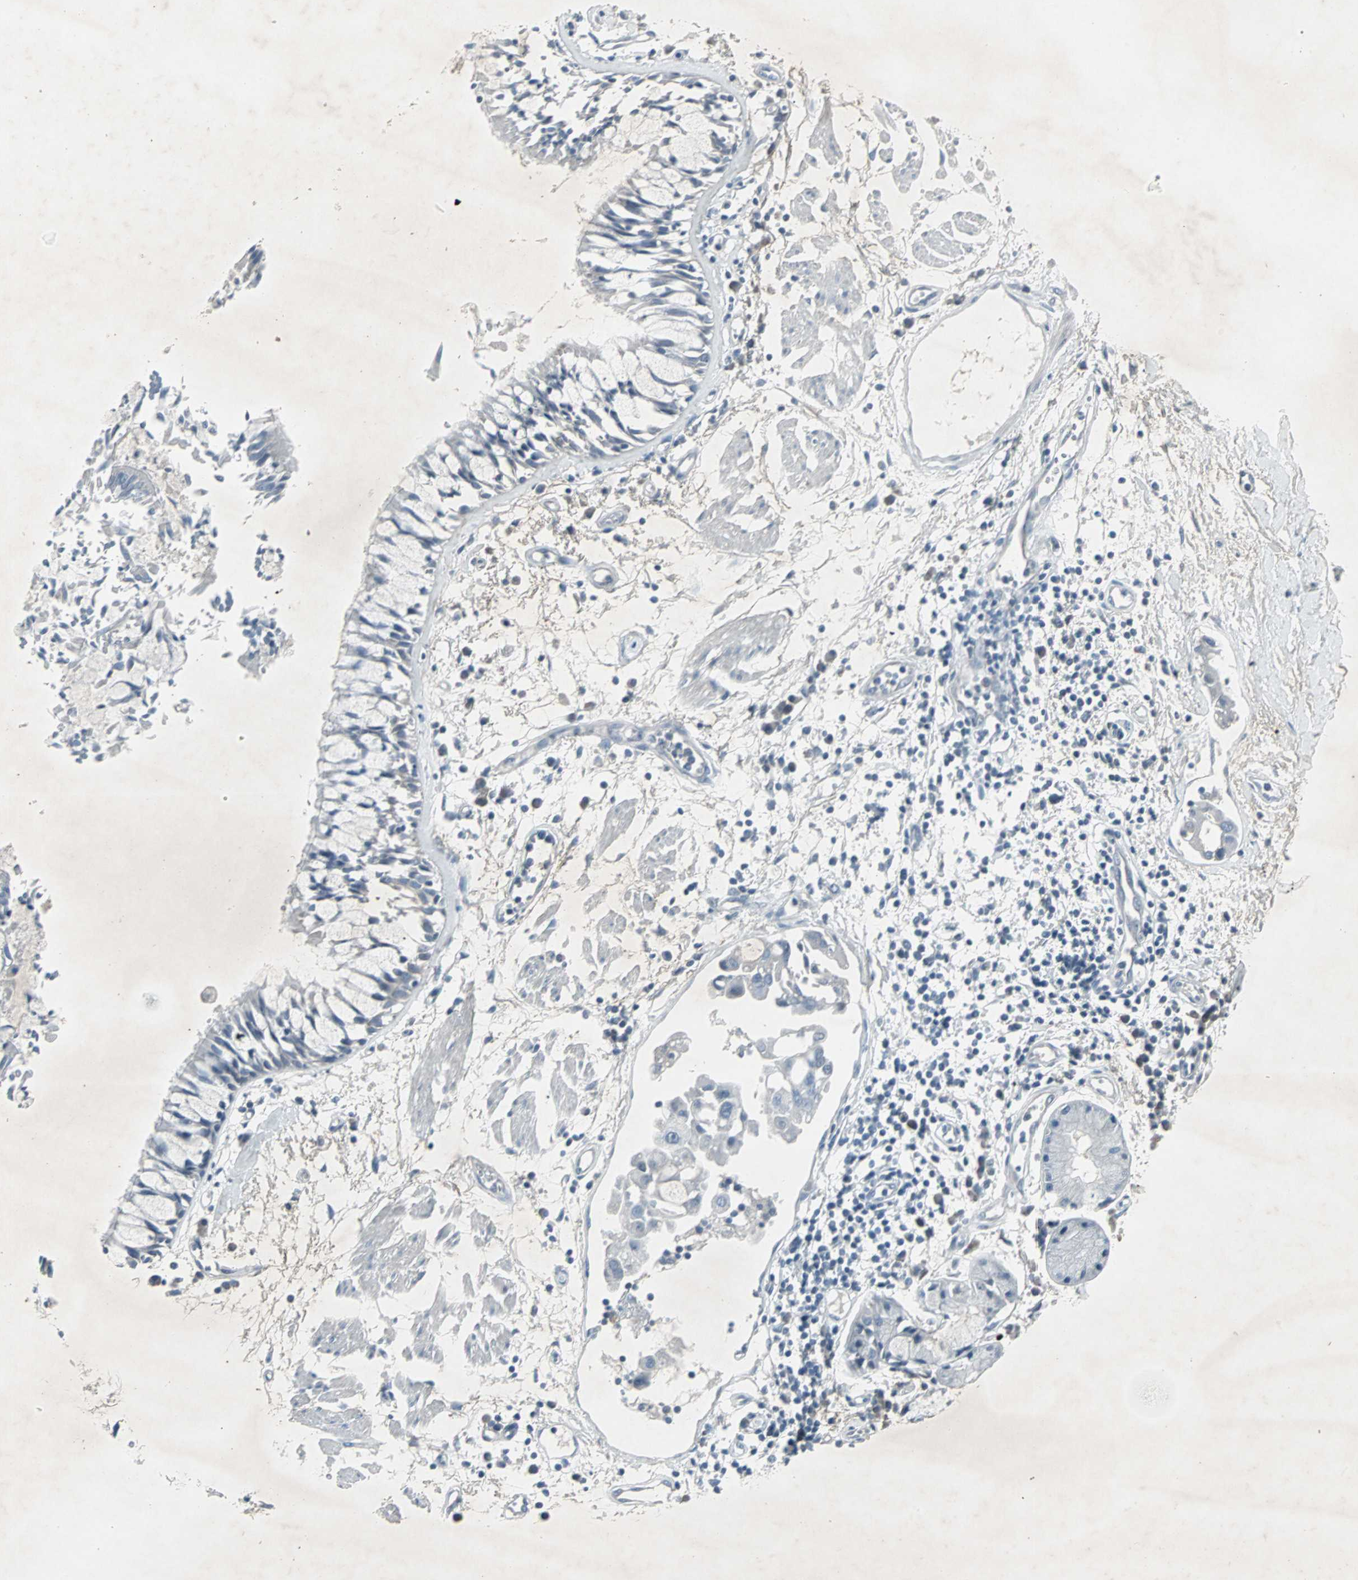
{"staining": {"intensity": "negative", "quantity": "none", "location": "none"}, "tissue": "adipose tissue", "cell_type": "Adipocytes", "image_type": "normal", "snomed": [{"axis": "morphology", "description": "Normal tissue, NOS"}, {"axis": "morphology", "description": "Adenocarcinoma, NOS"}, {"axis": "topography", "description": "Cartilage tissue"}, {"axis": "topography", "description": "Bronchus"}, {"axis": "topography", "description": "Lung"}], "caption": "Adipocytes show no significant positivity in normal adipose tissue. The staining is performed using DAB (3,3'-diaminobenzidine) brown chromogen with nuclei counter-stained in using hematoxylin.", "gene": "LANCL3", "patient": {"sex": "female", "age": 67}}